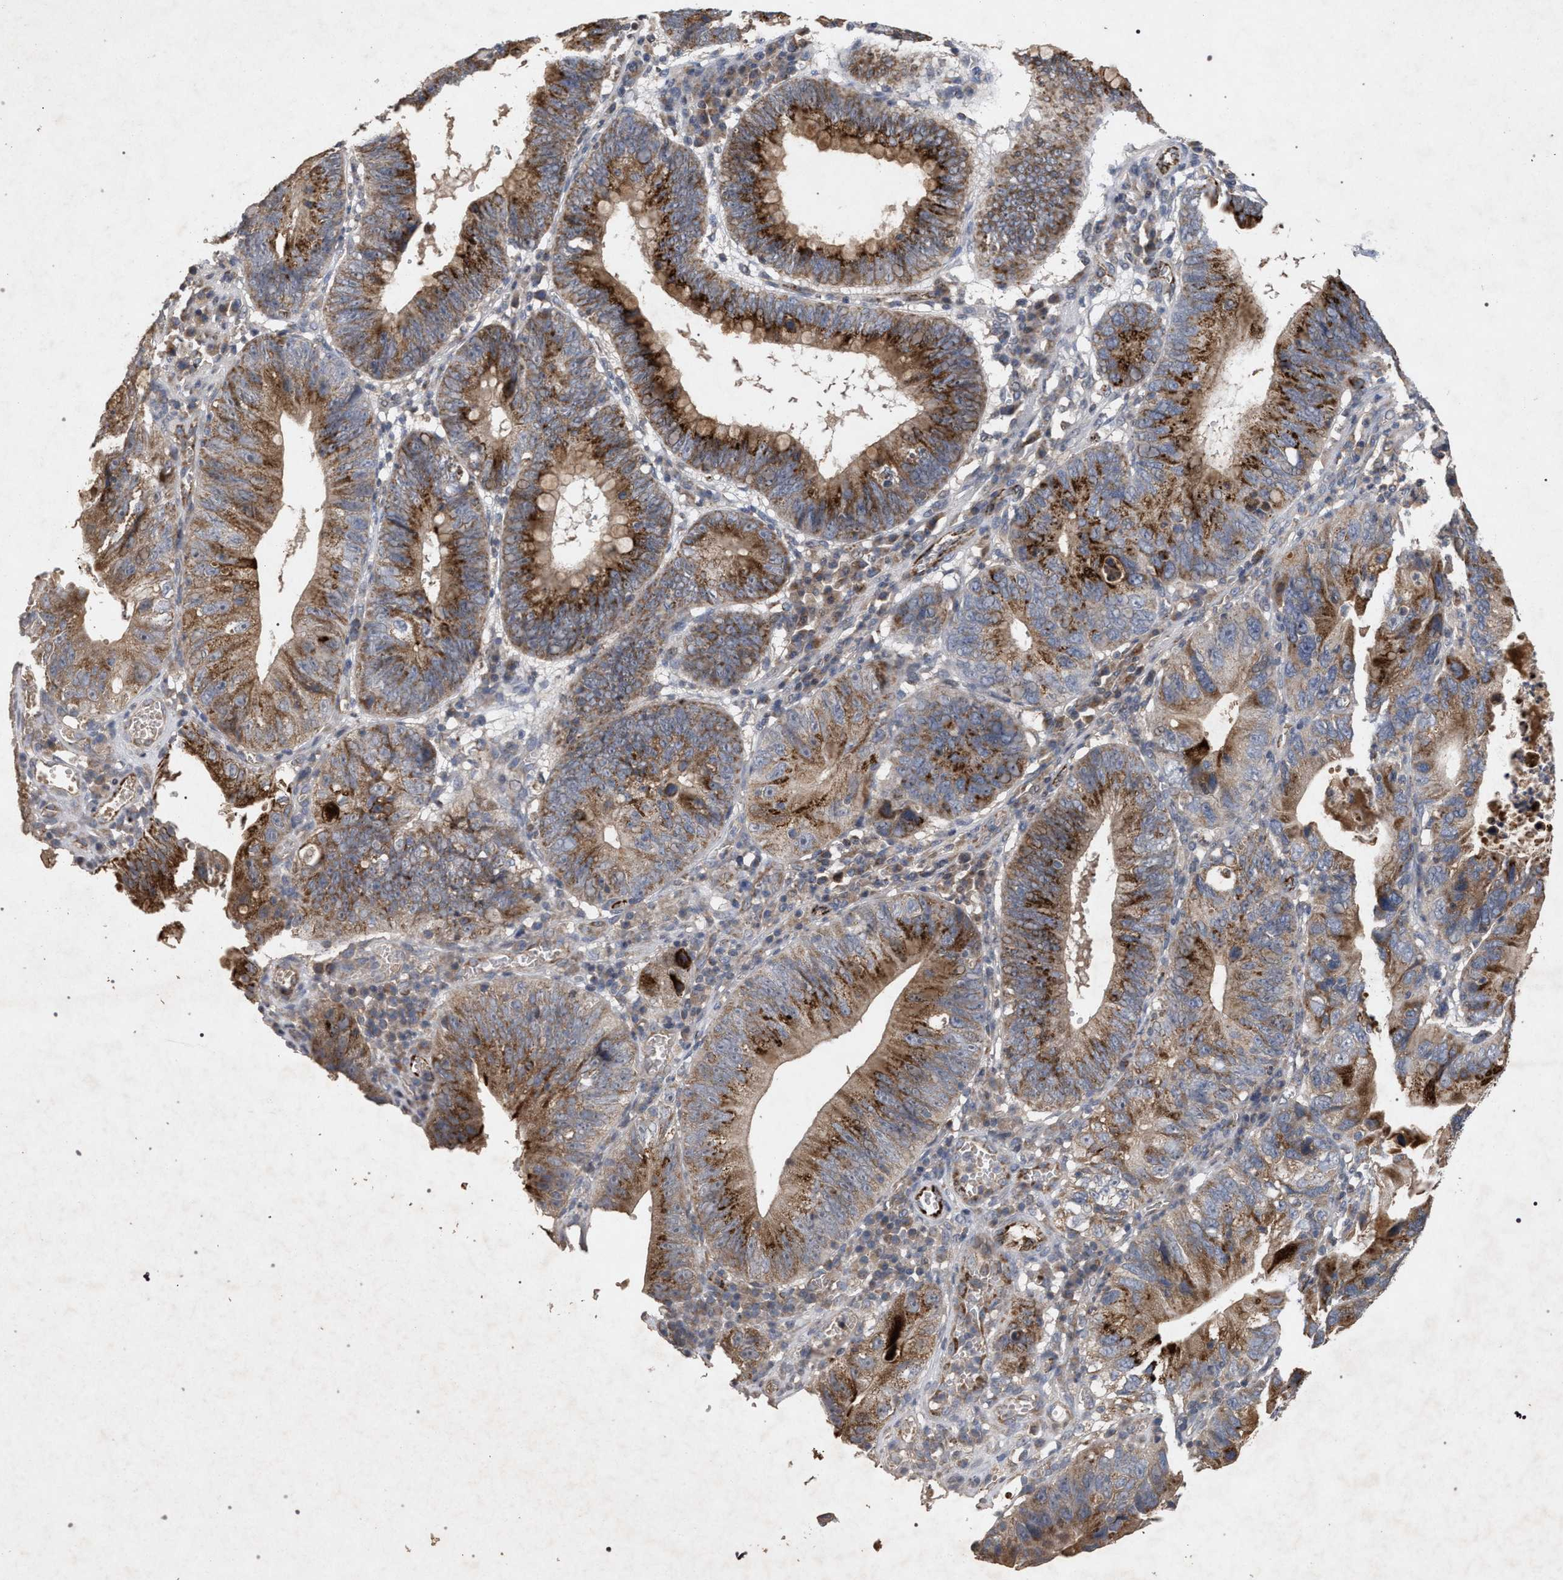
{"staining": {"intensity": "strong", "quantity": ">75%", "location": "cytoplasmic/membranous"}, "tissue": "stomach cancer", "cell_type": "Tumor cells", "image_type": "cancer", "snomed": [{"axis": "morphology", "description": "Adenocarcinoma, NOS"}, {"axis": "topography", "description": "Stomach"}], "caption": "Stomach adenocarcinoma stained with a brown dye shows strong cytoplasmic/membranous positive expression in approximately >75% of tumor cells.", "gene": "PKD2L1", "patient": {"sex": "male", "age": 59}}